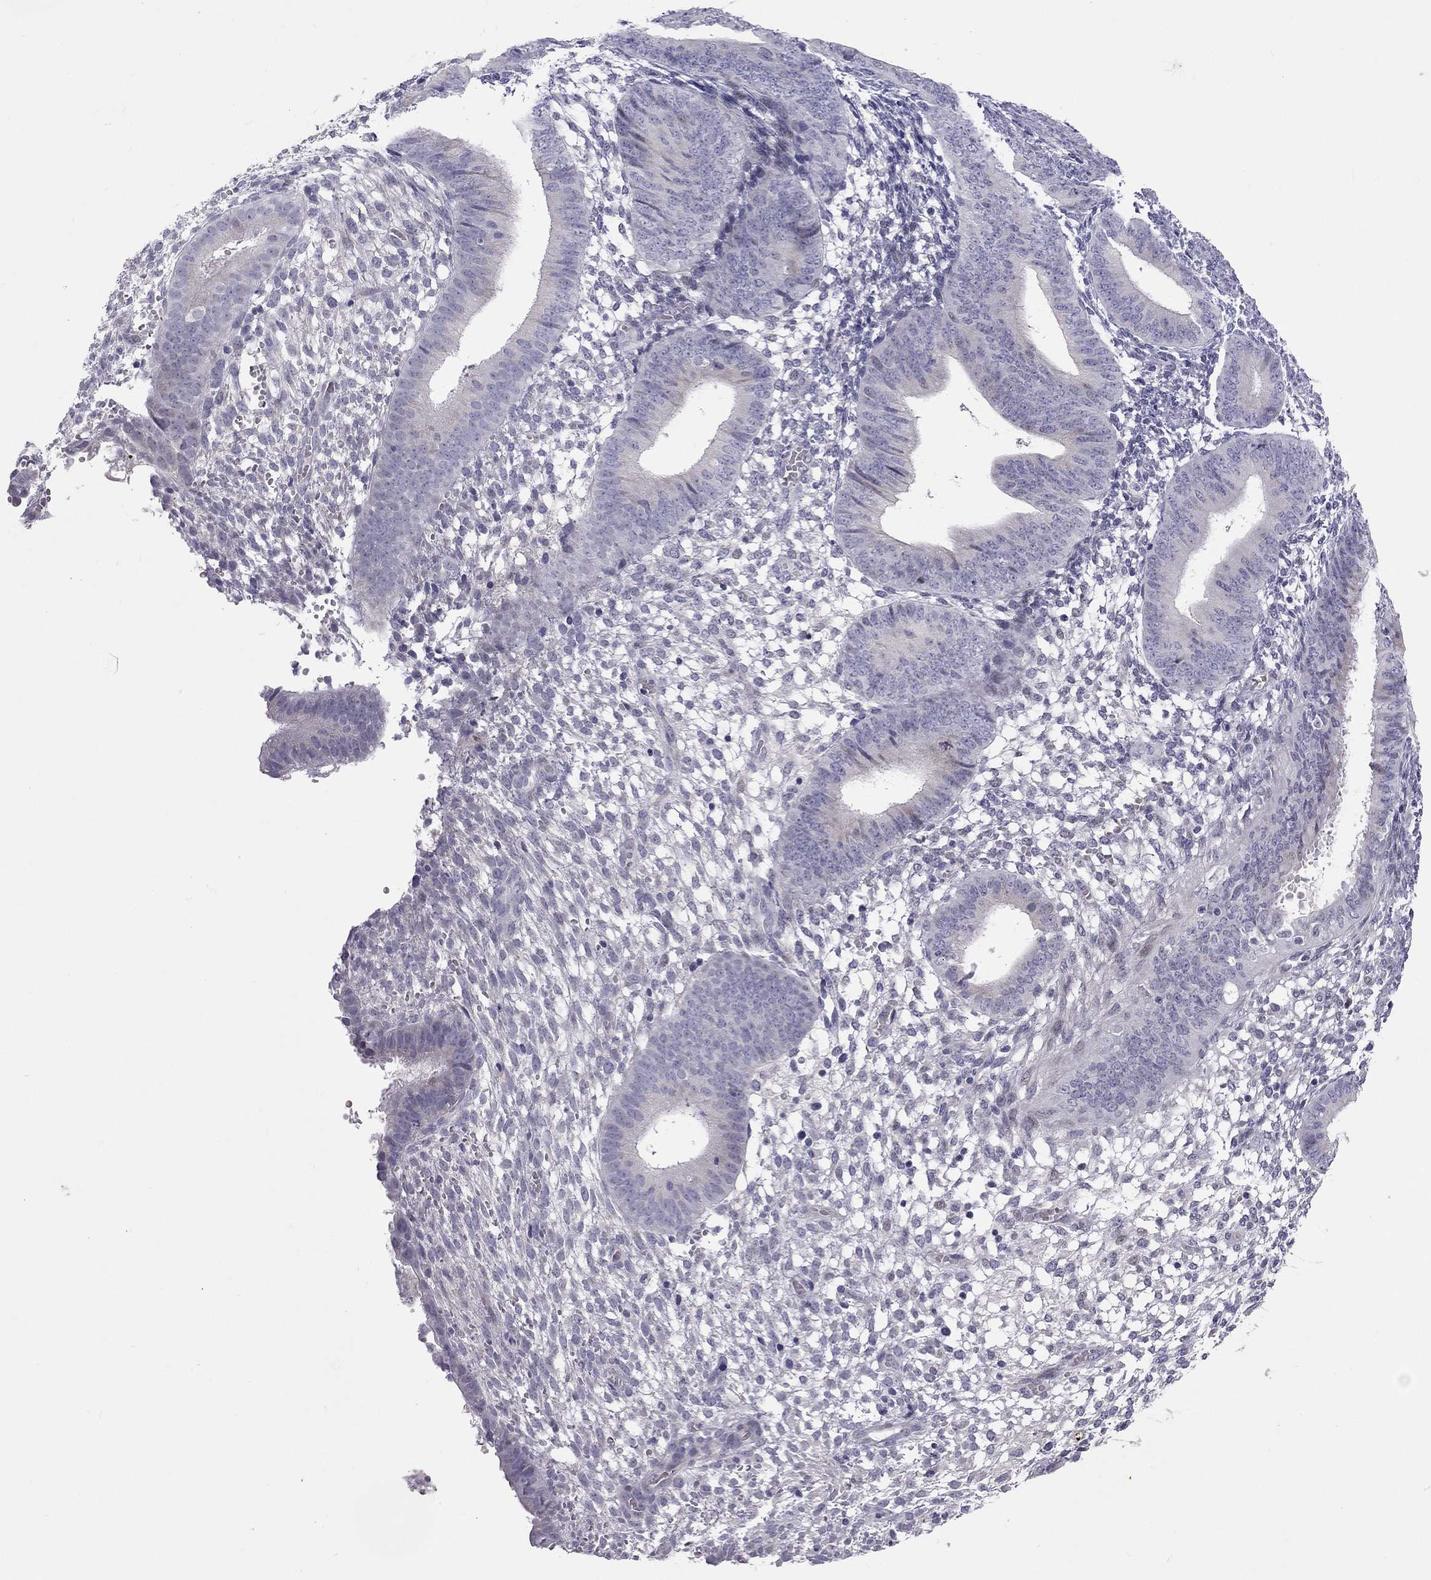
{"staining": {"intensity": "negative", "quantity": "none", "location": "none"}, "tissue": "endometrium", "cell_type": "Cells in endometrial stroma", "image_type": "normal", "snomed": [{"axis": "morphology", "description": "Normal tissue, NOS"}, {"axis": "topography", "description": "Endometrium"}], "caption": "High power microscopy photomicrograph of an immunohistochemistry histopathology image of normal endometrium, revealing no significant positivity in cells in endometrial stroma. (Stains: DAB IHC with hematoxylin counter stain, Microscopy: brightfield microscopy at high magnification).", "gene": "C8orf88", "patient": {"sex": "female", "age": 39}}